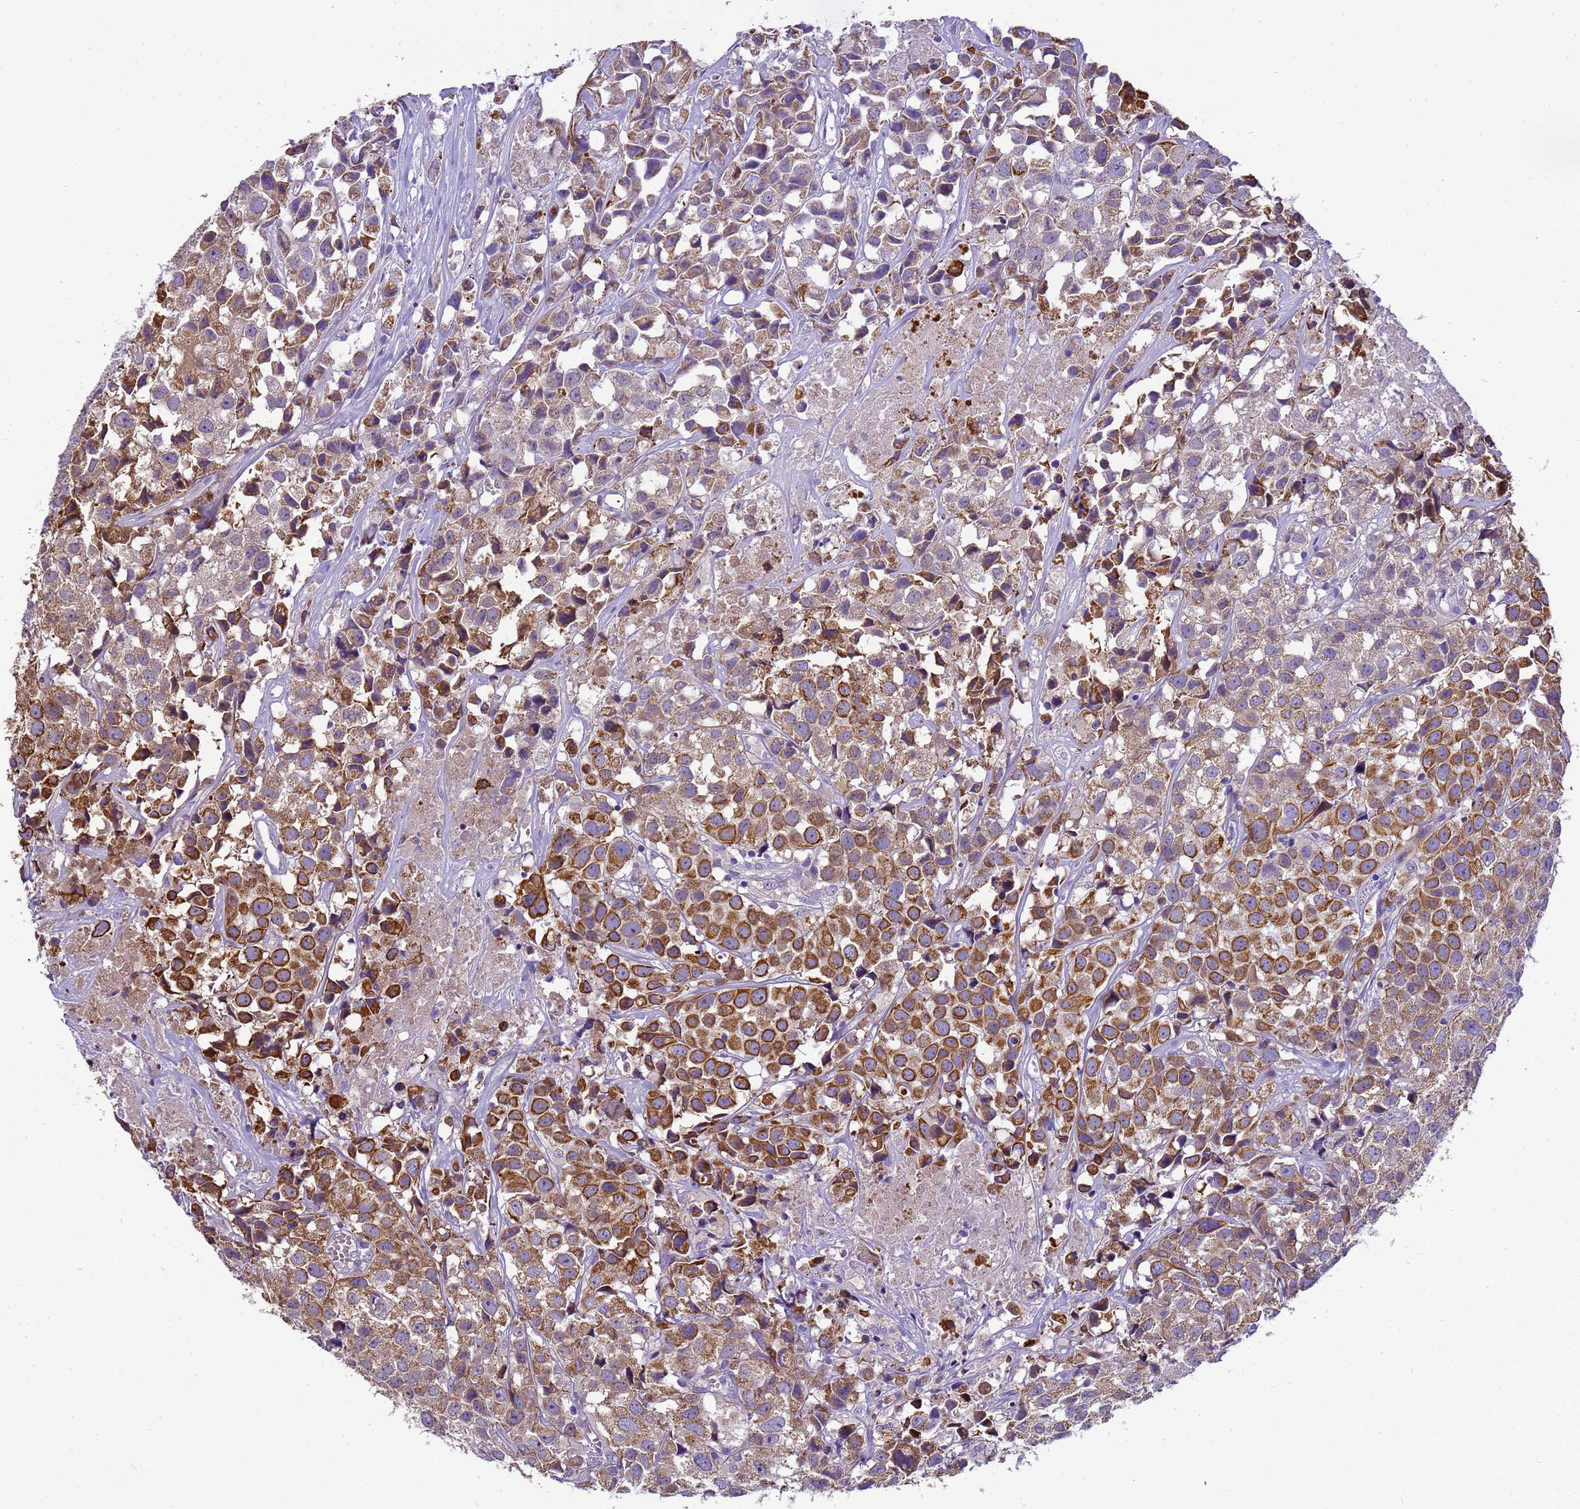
{"staining": {"intensity": "moderate", "quantity": ">75%", "location": "cytoplasmic/membranous"}, "tissue": "urothelial cancer", "cell_type": "Tumor cells", "image_type": "cancer", "snomed": [{"axis": "morphology", "description": "Urothelial carcinoma, High grade"}, {"axis": "topography", "description": "Urinary bladder"}], "caption": "This photomicrograph shows urothelial cancer stained with immunohistochemistry (IHC) to label a protein in brown. The cytoplasmic/membranous of tumor cells show moderate positivity for the protein. Nuclei are counter-stained blue.", "gene": "PIEZO2", "patient": {"sex": "female", "age": 75}}